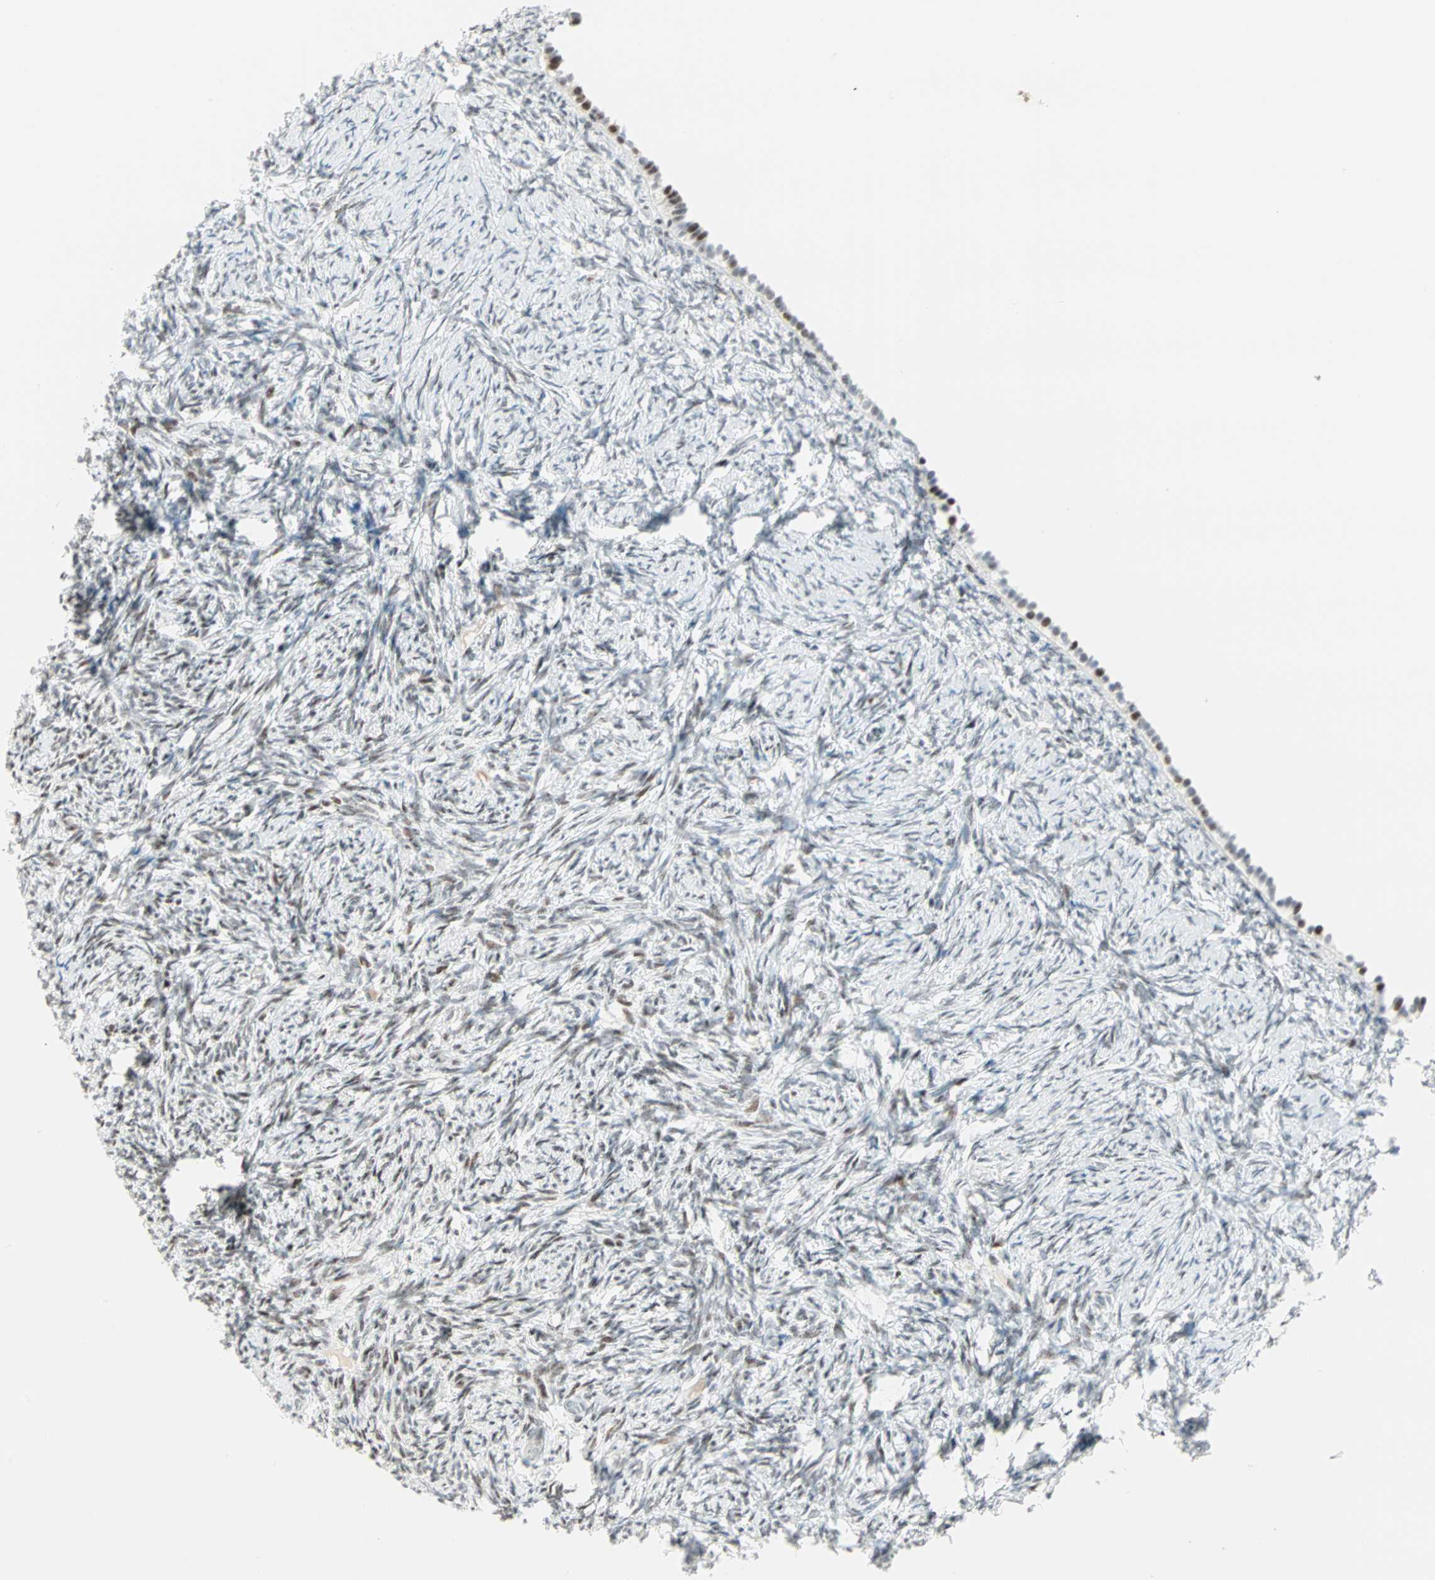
{"staining": {"intensity": "negative", "quantity": "none", "location": "none"}, "tissue": "ovary", "cell_type": "Follicle cells", "image_type": "normal", "snomed": [{"axis": "morphology", "description": "Normal tissue, NOS"}, {"axis": "topography", "description": "Ovary"}], "caption": "Human ovary stained for a protein using IHC shows no expression in follicle cells.", "gene": "PKNOX1", "patient": {"sex": "female", "age": 60}}